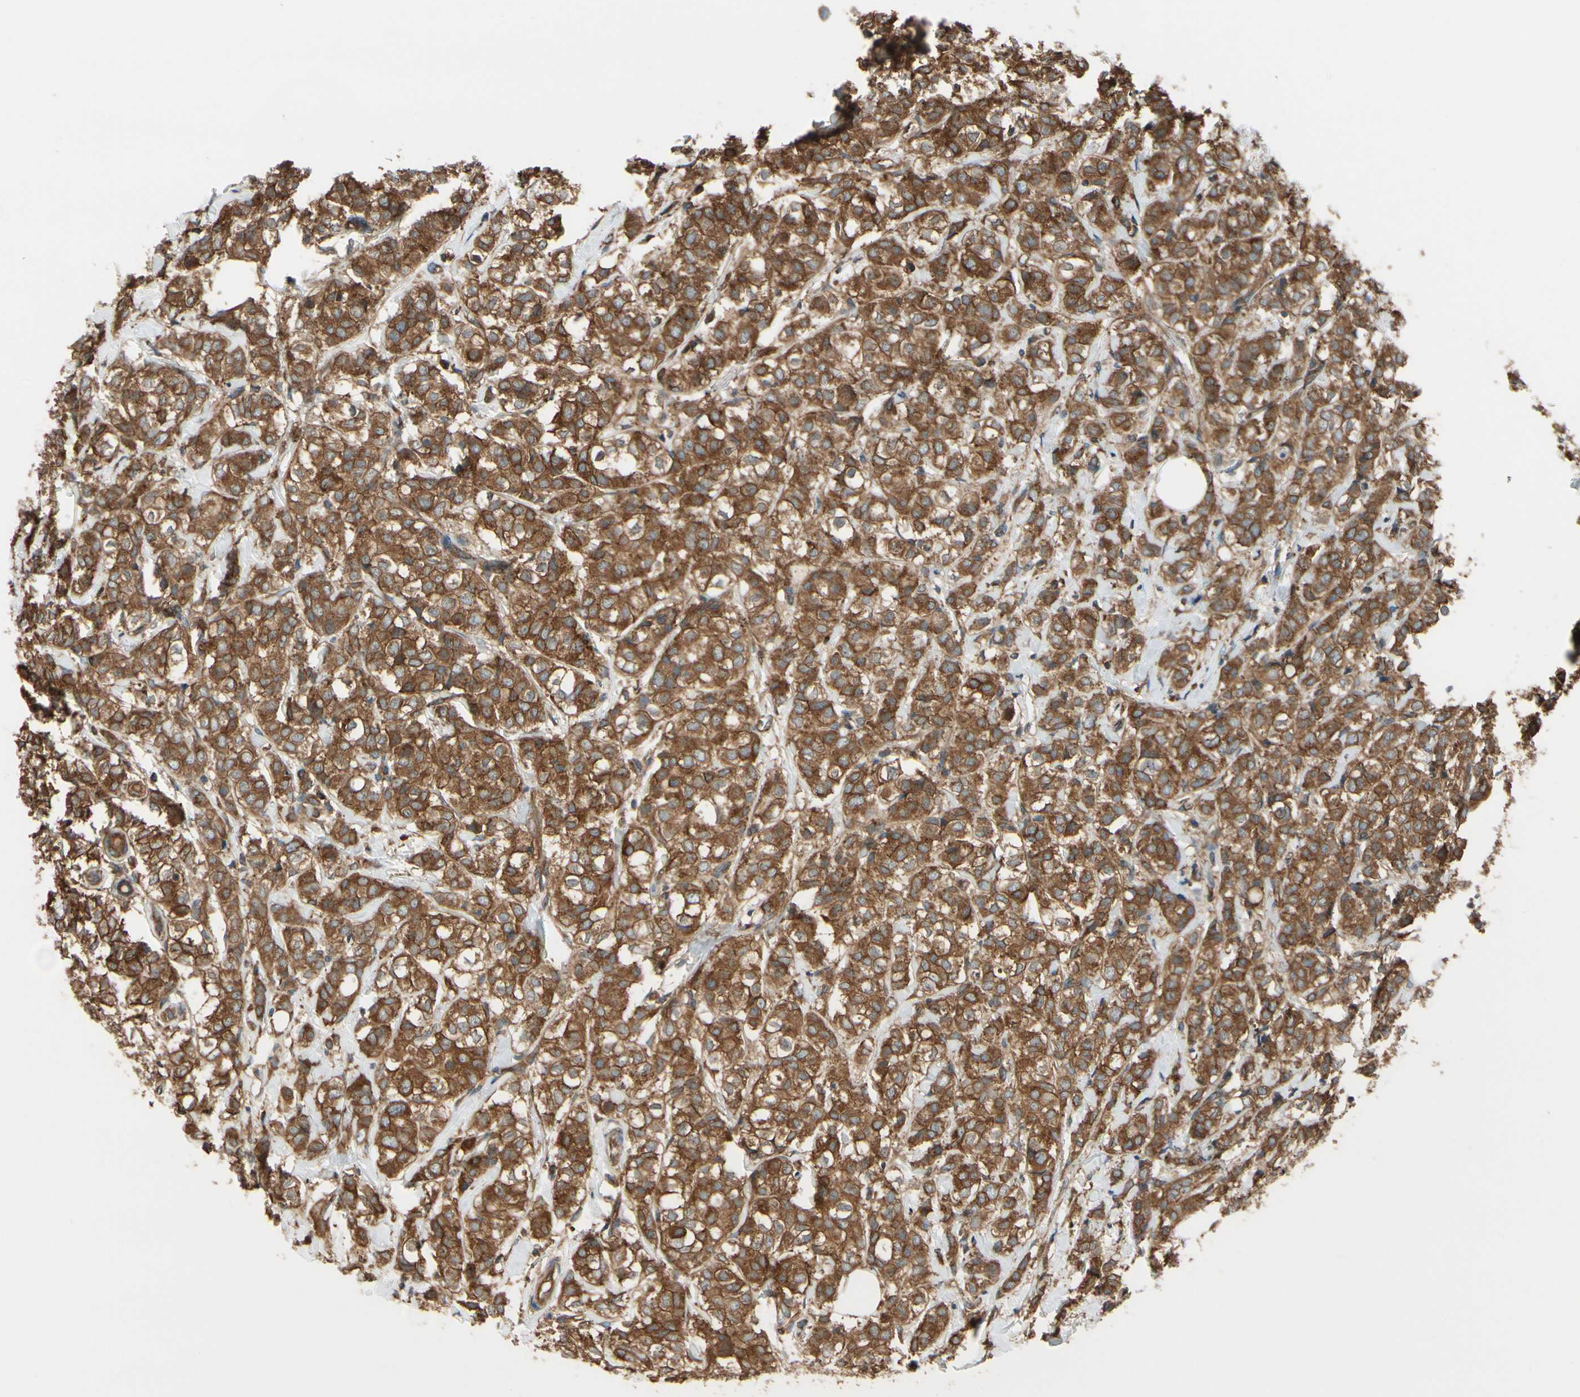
{"staining": {"intensity": "strong", "quantity": ">75%", "location": "cytoplasmic/membranous"}, "tissue": "breast cancer", "cell_type": "Tumor cells", "image_type": "cancer", "snomed": [{"axis": "morphology", "description": "Lobular carcinoma"}, {"axis": "topography", "description": "Breast"}], "caption": "Strong cytoplasmic/membranous protein positivity is appreciated in about >75% of tumor cells in breast cancer.", "gene": "EPS15", "patient": {"sex": "female", "age": 60}}